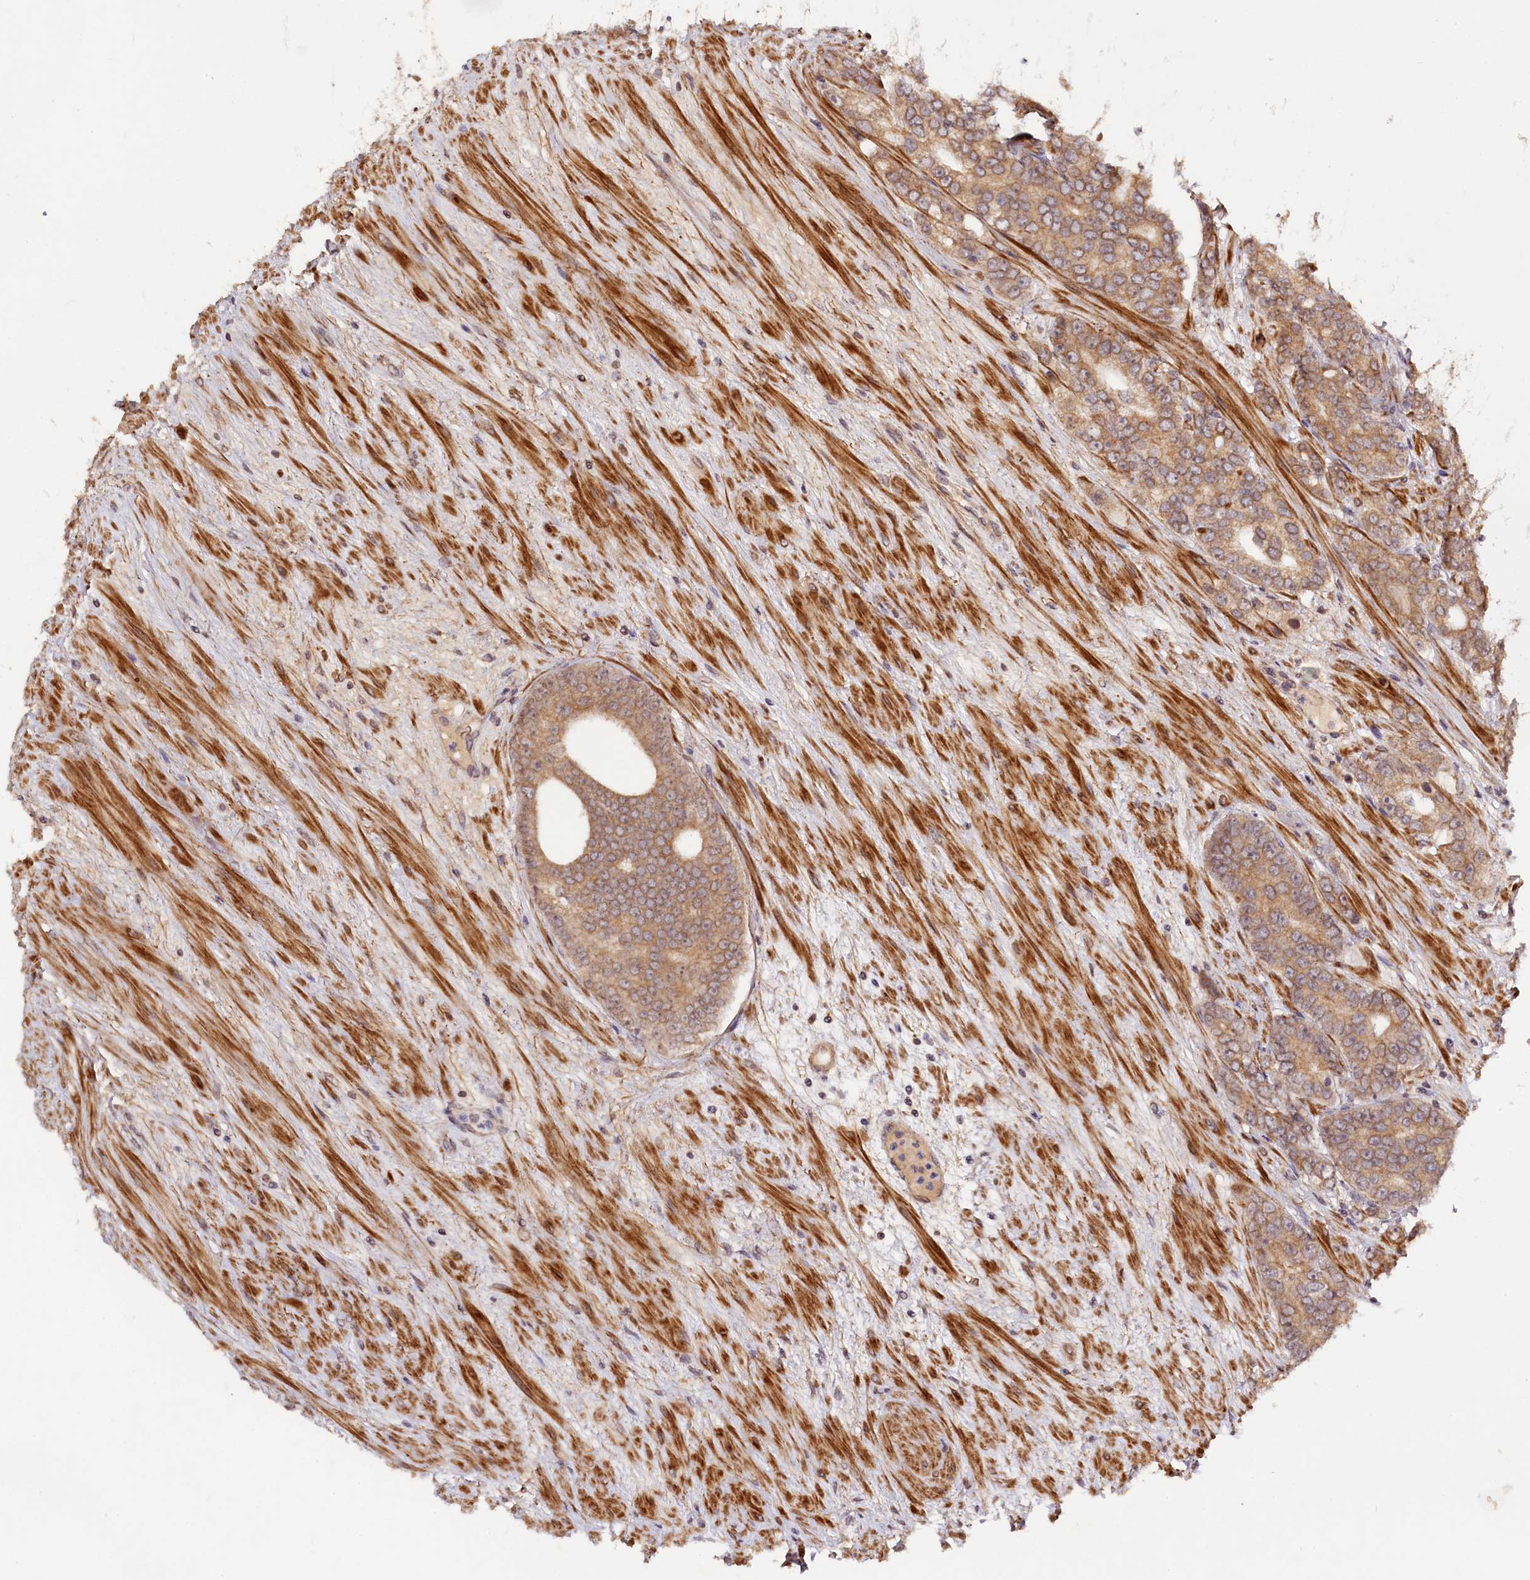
{"staining": {"intensity": "moderate", "quantity": ">75%", "location": "cytoplasmic/membranous"}, "tissue": "prostate cancer", "cell_type": "Tumor cells", "image_type": "cancer", "snomed": [{"axis": "morphology", "description": "Adenocarcinoma, High grade"}, {"axis": "topography", "description": "Prostate"}], "caption": "Prostate cancer (adenocarcinoma (high-grade)) was stained to show a protein in brown. There is medium levels of moderate cytoplasmic/membranous positivity in about >75% of tumor cells.", "gene": "ZNF480", "patient": {"sex": "male", "age": 64}}